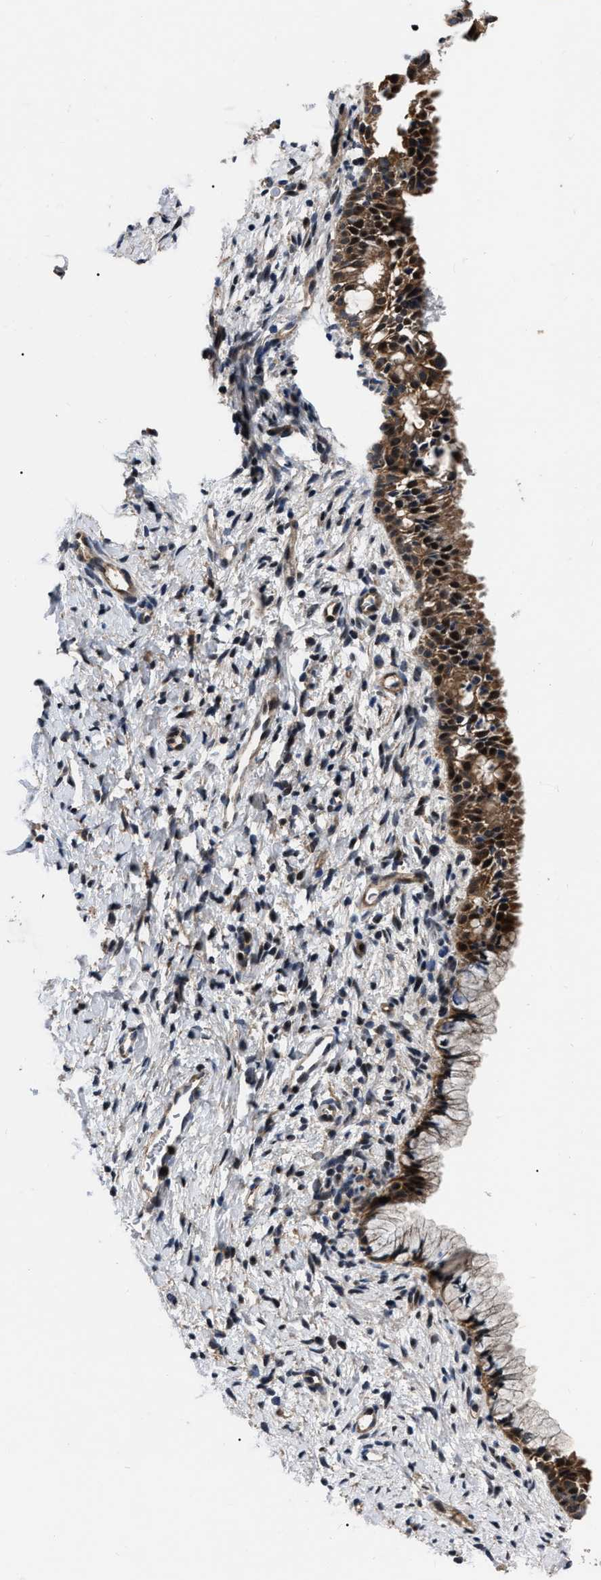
{"staining": {"intensity": "moderate", "quantity": ">75%", "location": "cytoplasmic/membranous,nuclear"}, "tissue": "cervix", "cell_type": "Glandular cells", "image_type": "normal", "snomed": [{"axis": "morphology", "description": "Normal tissue, NOS"}, {"axis": "topography", "description": "Cervix"}], "caption": "Immunohistochemical staining of benign cervix exhibits >75% levels of moderate cytoplasmic/membranous,nuclear protein expression in approximately >75% of glandular cells. (Brightfield microscopy of DAB IHC at high magnification).", "gene": "PPWD1", "patient": {"sex": "female", "age": 72}}